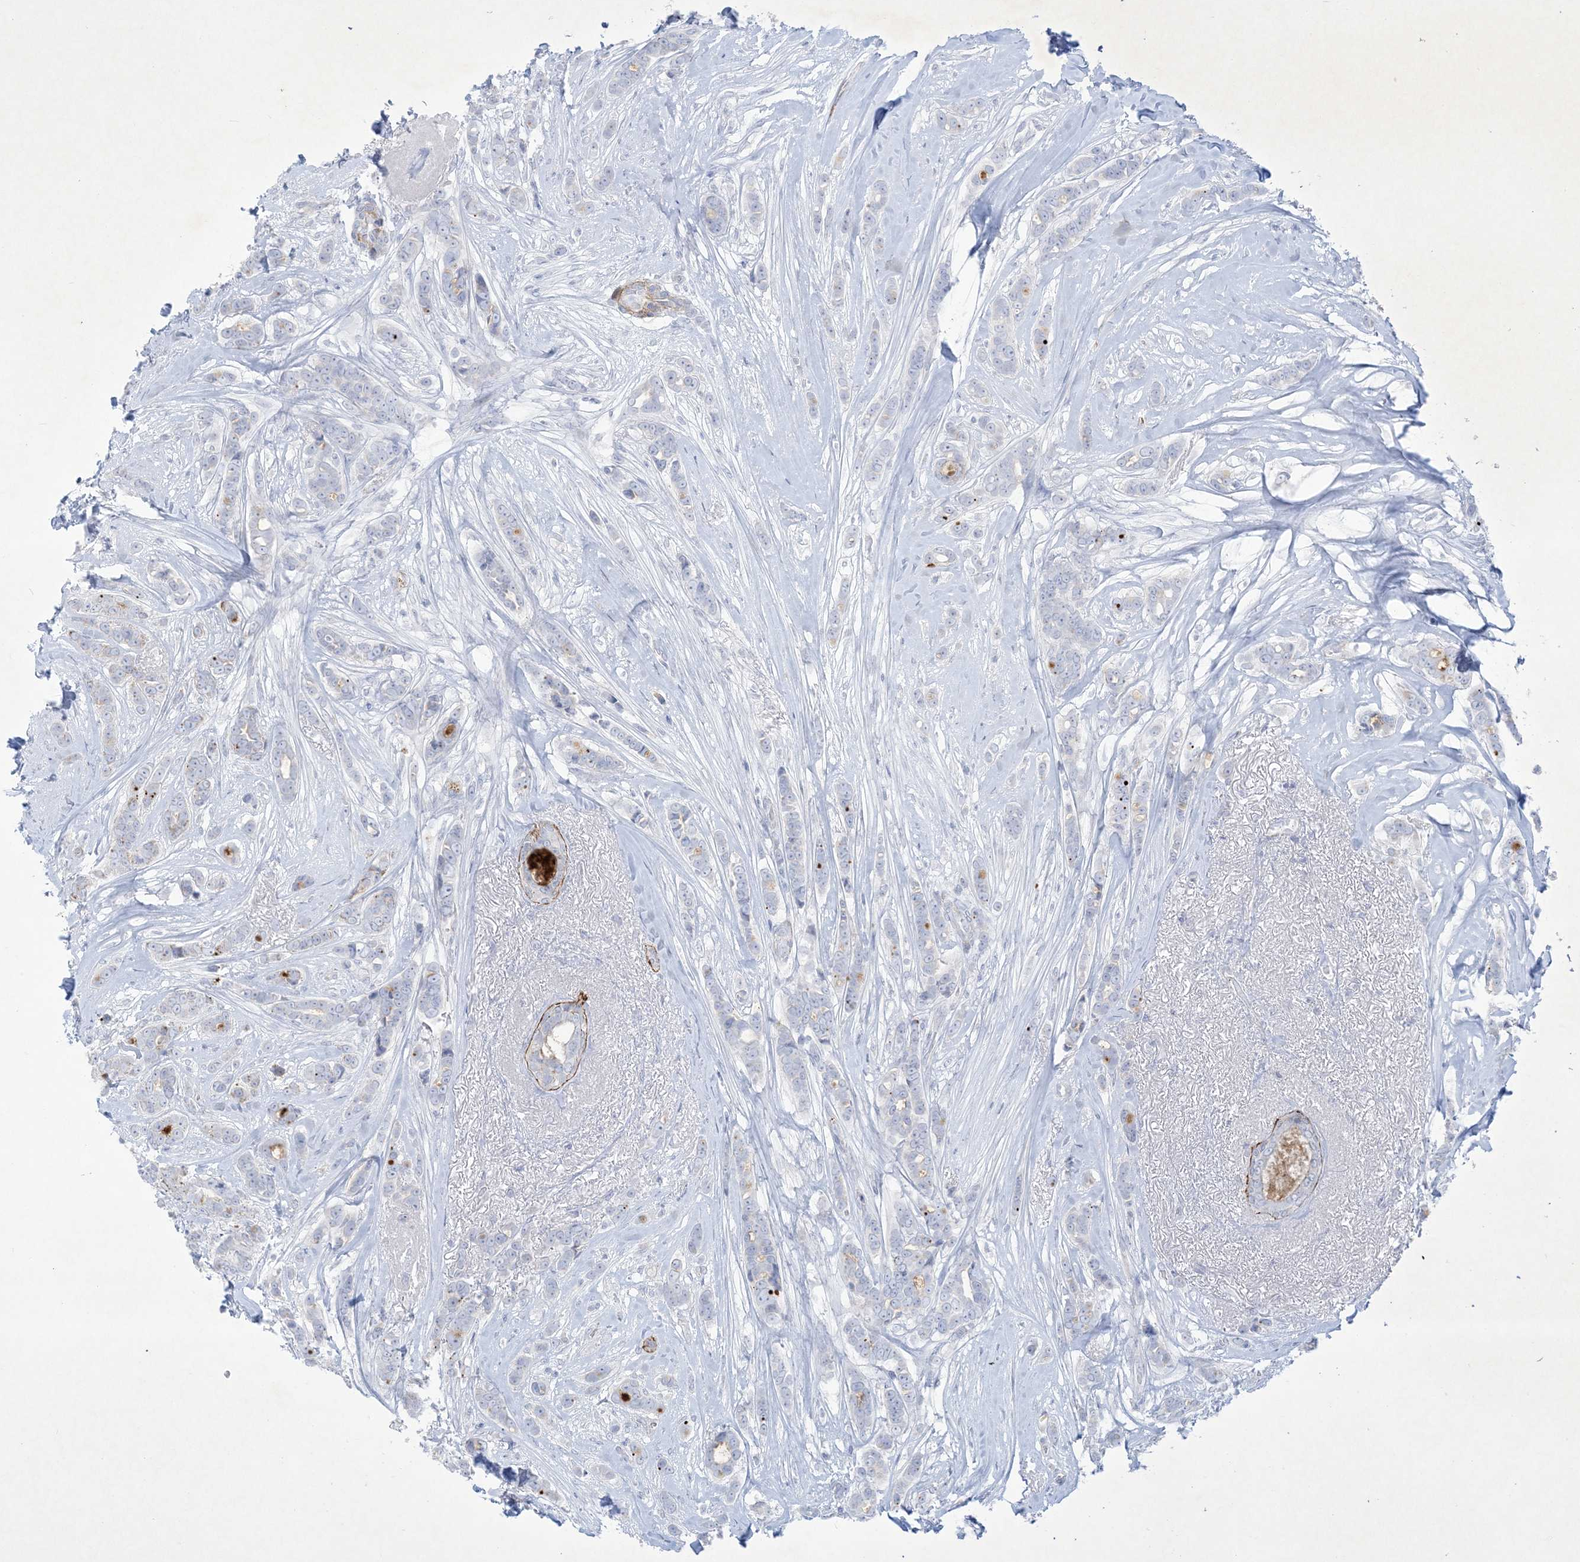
{"staining": {"intensity": "negative", "quantity": "none", "location": "none"}, "tissue": "breast cancer", "cell_type": "Tumor cells", "image_type": "cancer", "snomed": [{"axis": "morphology", "description": "Lobular carcinoma"}, {"axis": "topography", "description": "Breast"}], "caption": "A high-resolution photomicrograph shows immunohistochemistry staining of breast cancer (lobular carcinoma), which exhibits no significant expression in tumor cells.", "gene": "B3GNT7", "patient": {"sex": "female", "age": 51}}